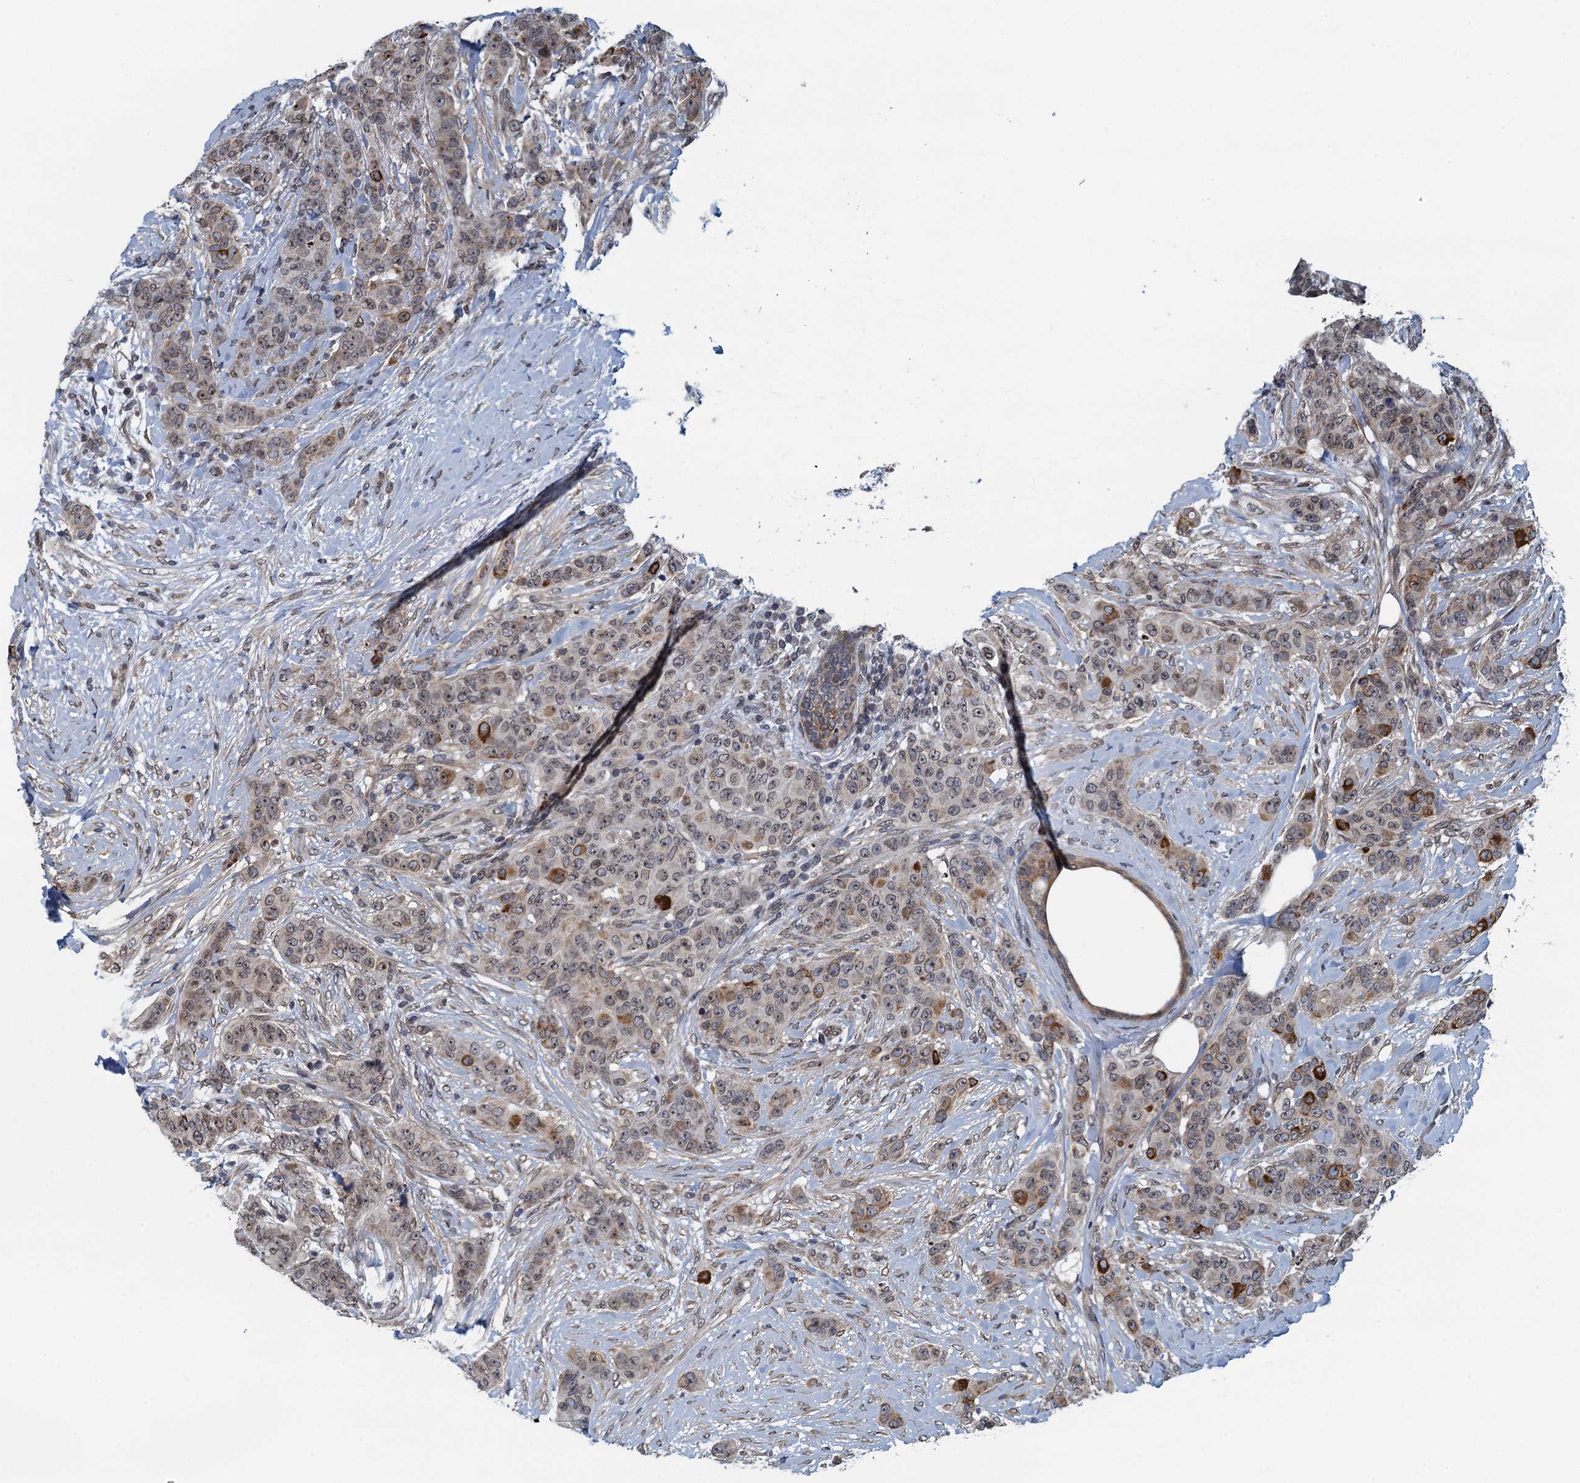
{"staining": {"intensity": "weak", "quantity": ">75%", "location": "cytoplasmic/membranous,nuclear"}, "tissue": "breast cancer", "cell_type": "Tumor cells", "image_type": "cancer", "snomed": [{"axis": "morphology", "description": "Duct carcinoma"}, {"axis": "topography", "description": "Breast"}], "caption": "A photomicrograph showing weak cytoplasmic/membranous and nuclear expression in about >75% of tumor cells in breast cancer (infiltrating ductal carcinoma), as visualized by brown immunohistochemical staining.", "gene": "CCDC34", "patient": {"sex": "female", "age": 40}}